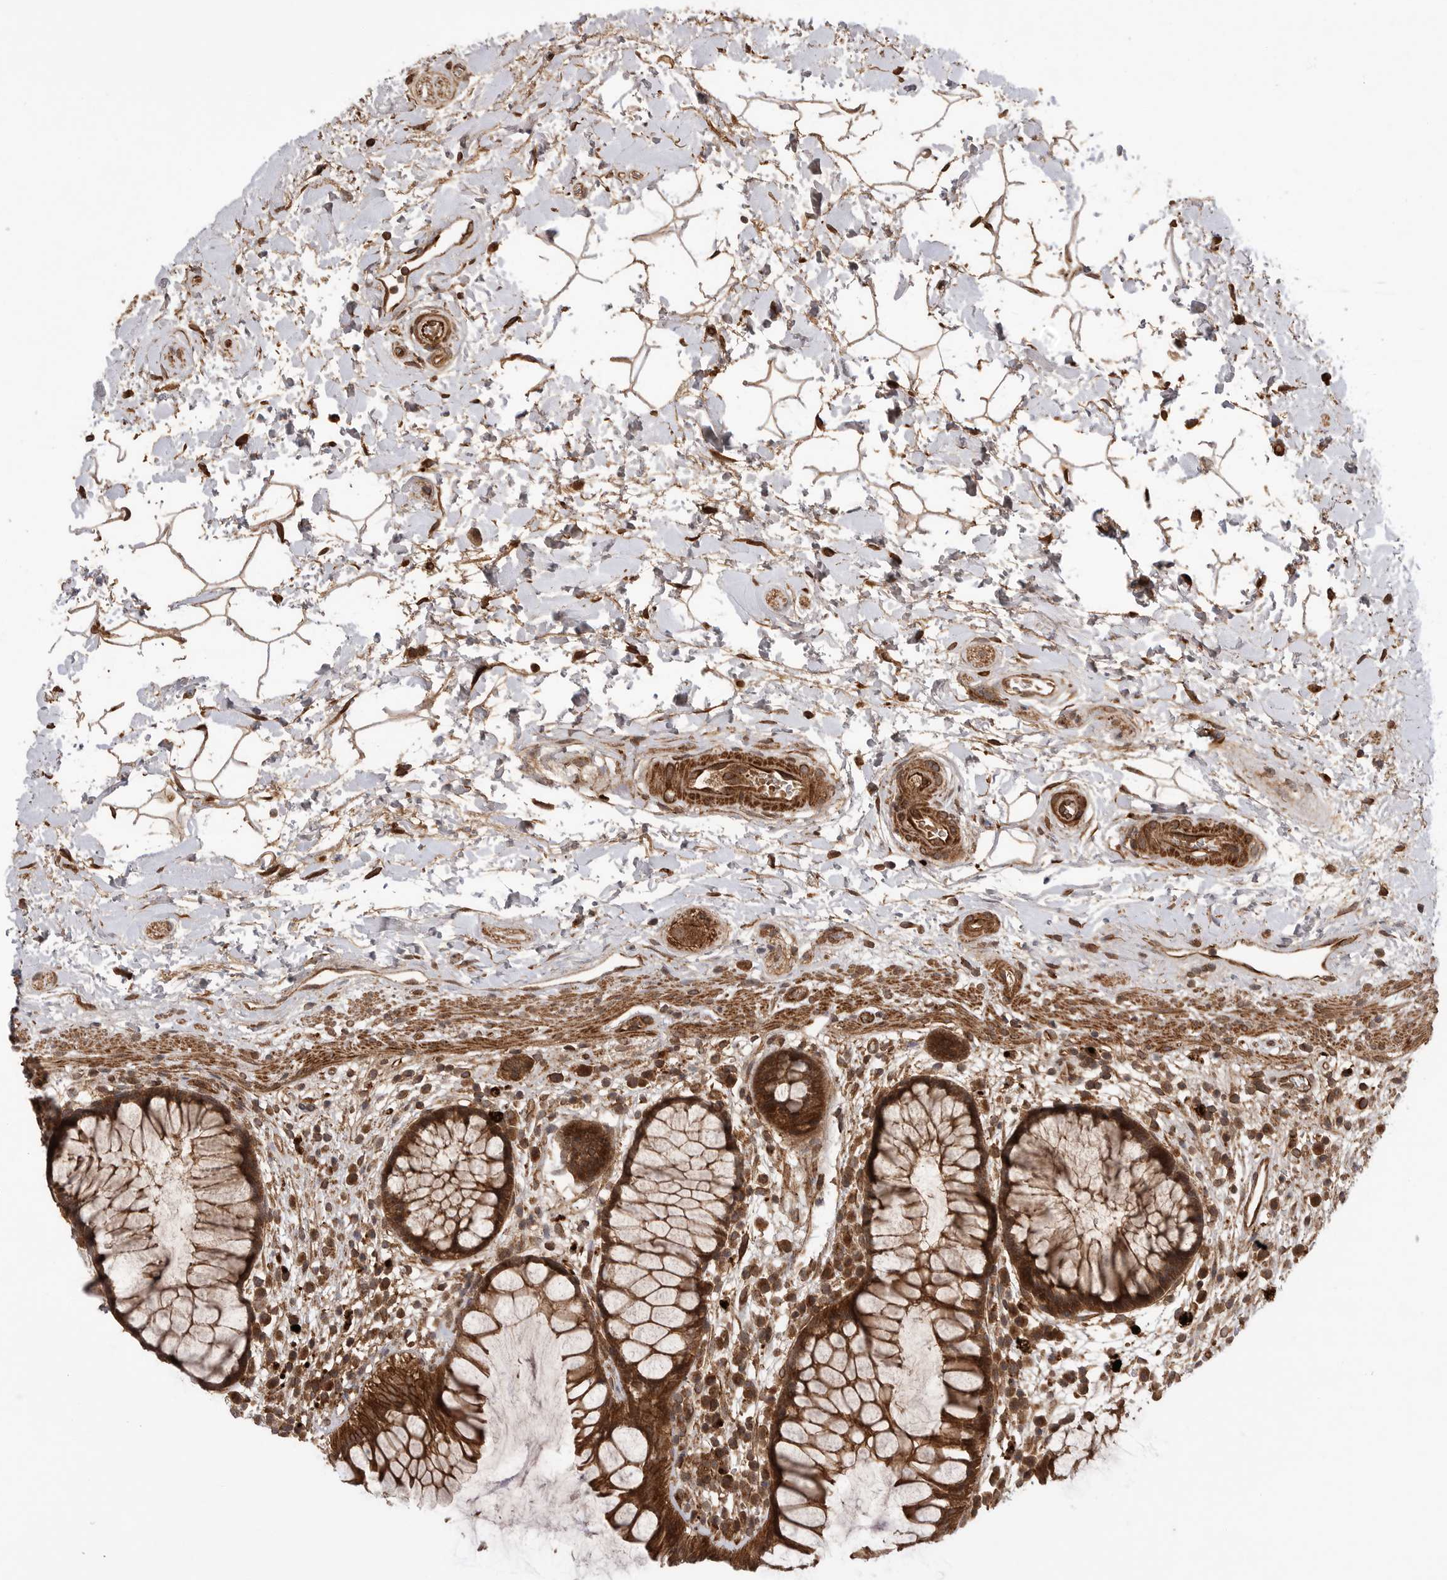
{"staining": {"intensity": "strong", "quantity": ">75%", "location": "cytoplasmic/membranous"}, "tissue": "rectum", "cell_type": "Glandular cells", "image_type": "normal", "snomed": [{"axis": "morphology", "description": "Normal tissue, NOS"}, {"axis": "topography", "description": "Rectum"}], "caption": "This is a histology image of immunohistochemistry (IHC) staining of benign rectum, which shows strong staining in the cytoplasmic/membranous of glandular cells.", "gene": "PRDX4", "patient": {"sex": "male", "age": 51}}